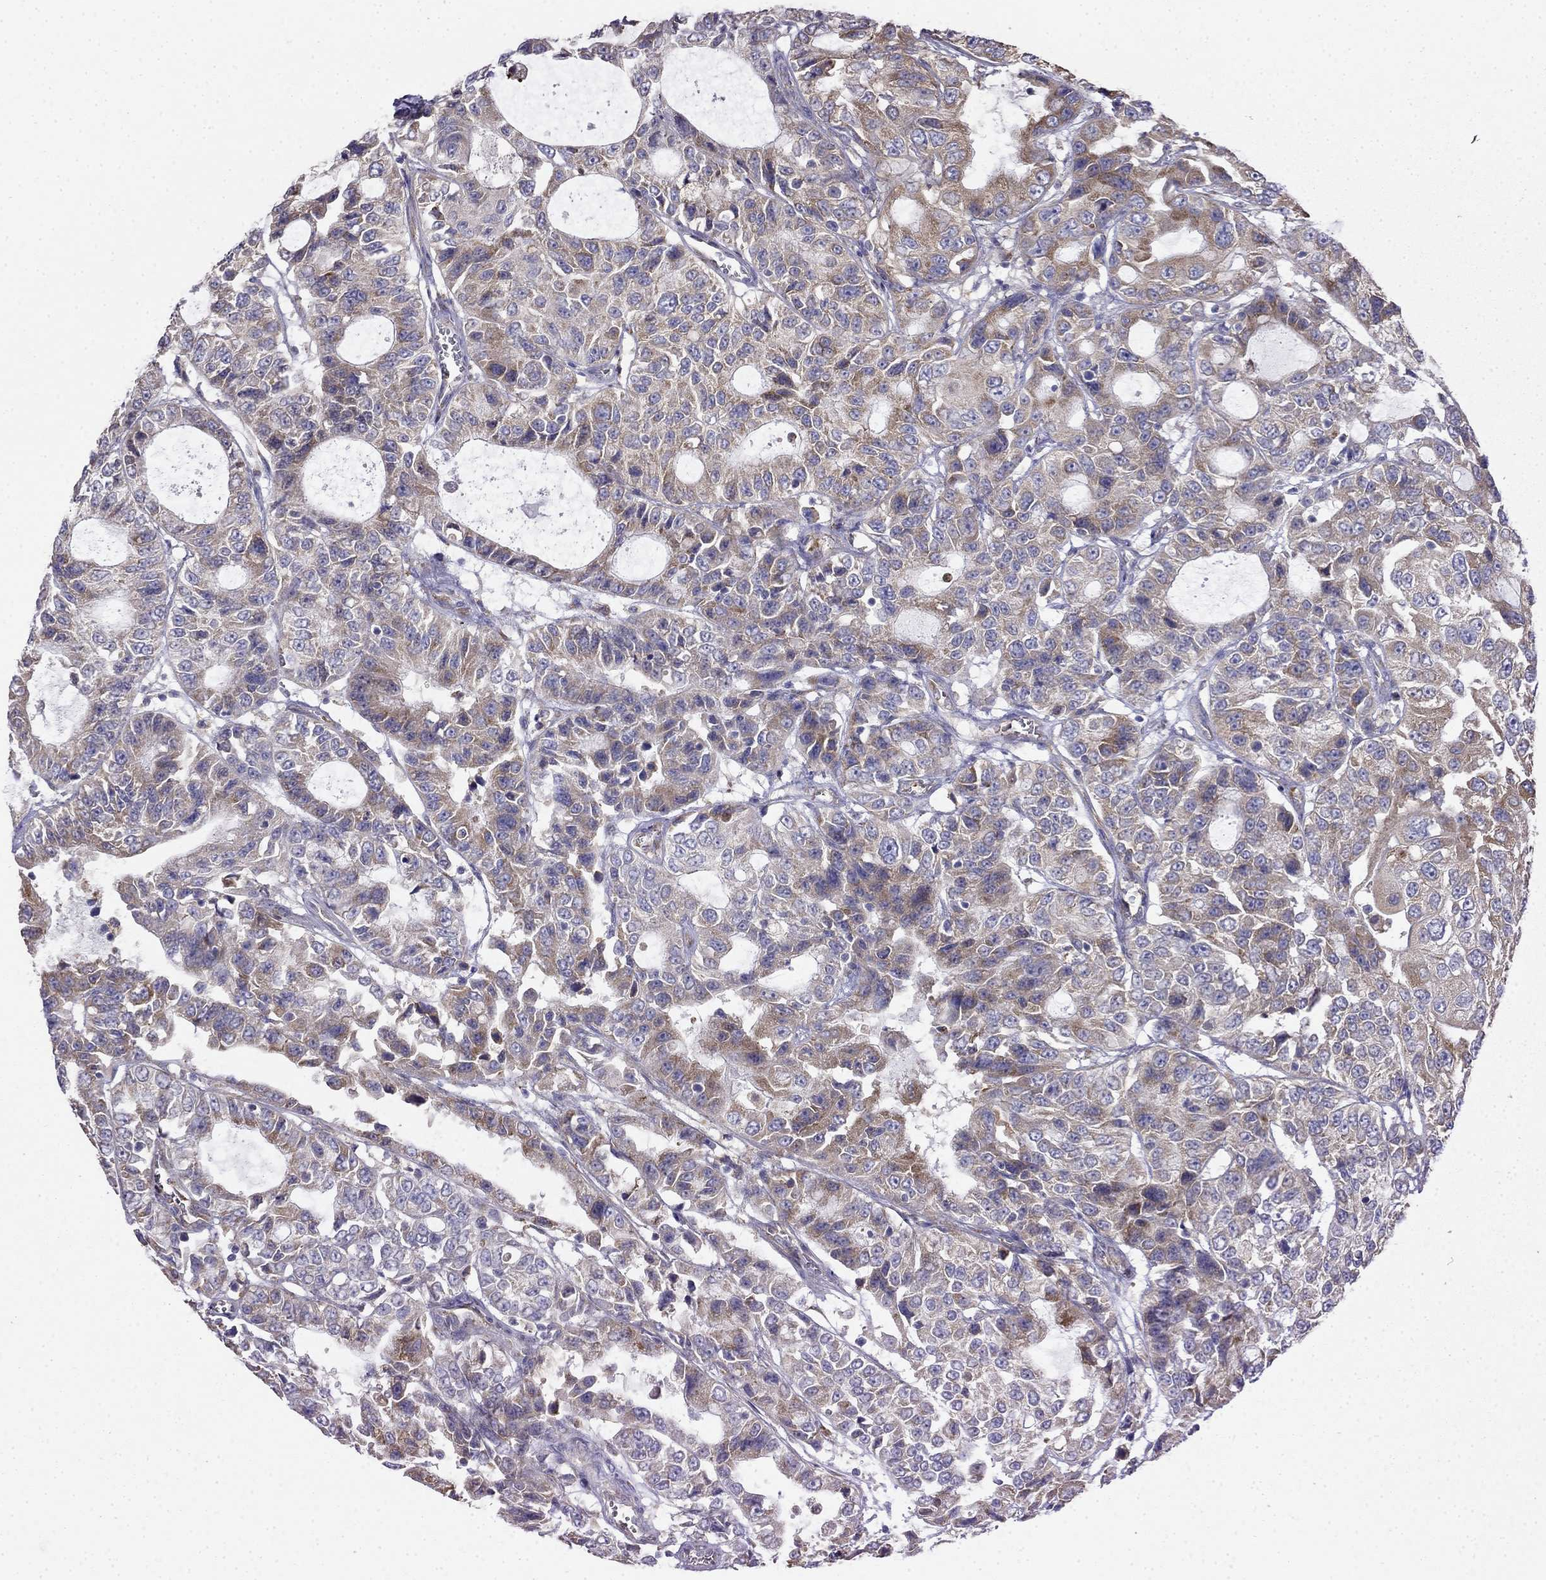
{"staining": {"intensity": "moderate", "quantity": ">75%", "location": "cytoplasmic/membranous"}, "tissue": "urothelial cancer", "cell_type": "Tumor cells", "image_type": "cancer", "snomed": [{"axis": "morphology", "description": "Urothelial carcinoma, NOS"}, {"axis": "morphology", "description": "Urothelial carcinoma, High grade"}, {"axis": "topography", "description": "Urinary bladder"}], "caption": "Human urothelial cancer stained with a protein marker reveals moderate staining in tumor cells.", "gene": "LONRF2", "patient": {"sex": "female", "age": 73}}